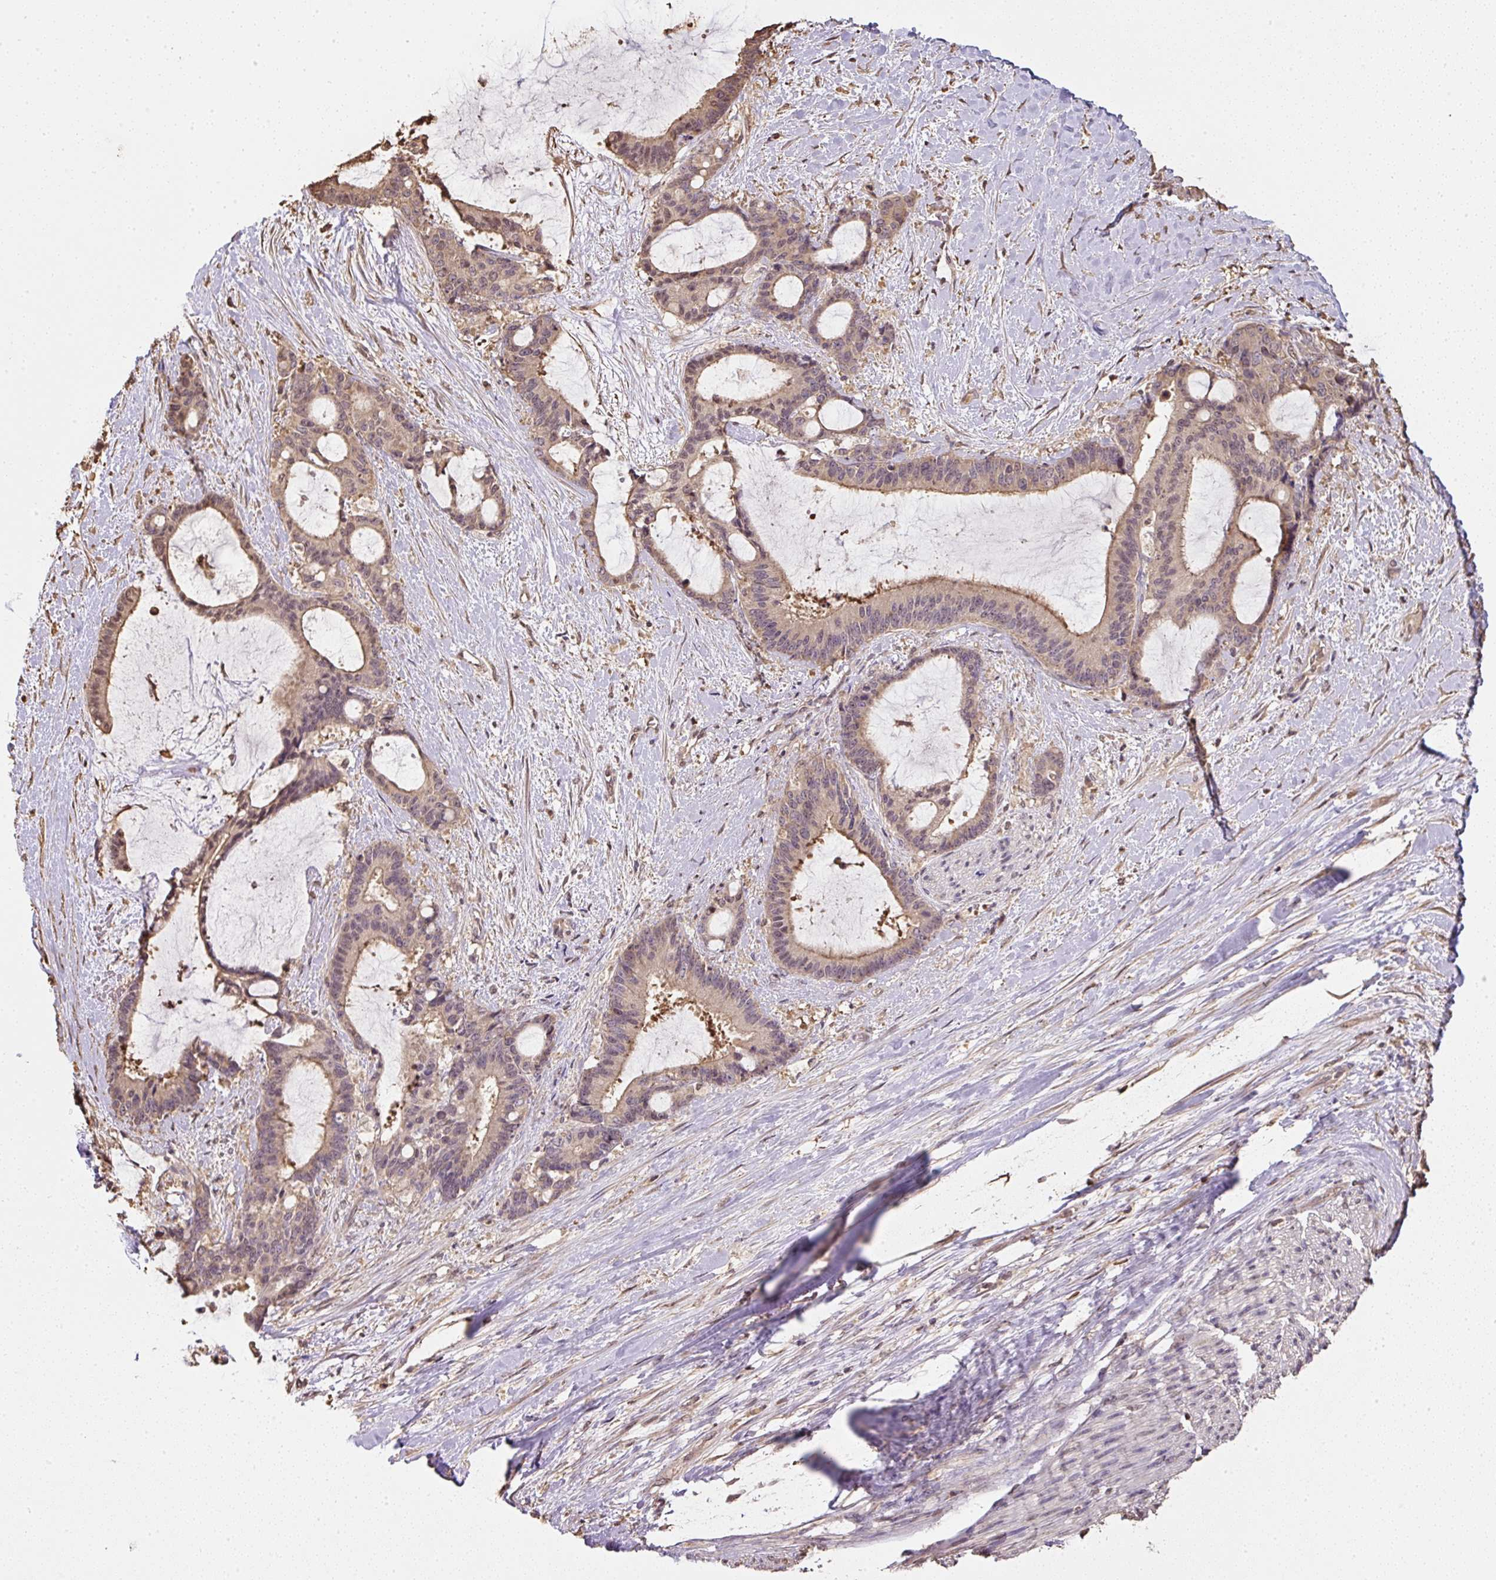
{"staining": {"intensity": "weak", "quantity": ">75%", "location": "cytoplasmic/membranous,nuclear"}, "tissue": "liver cancer", "cell_type": "Tumor cells", "image_type": "cancer", "snomed": [{"axis": "morphology", "description": "Normal tissue, NOS"}, {"axis": "morphology", "description": "Cholangiocarcinoma"}, {"axis": "topography", "description": "Liver"}, {"axis": "topography", "description": "Peripheral nerve tissue"}], "caption": "Immunohistochemical staining of human liver cancer (cholangiocarcinoma) shows weak cytoplasmic/membranous and nuclear protein expression in approximately >75% of tumor cells.", "gene": "TMEM170B", "patient": {"sex": "female", "age": 73}}